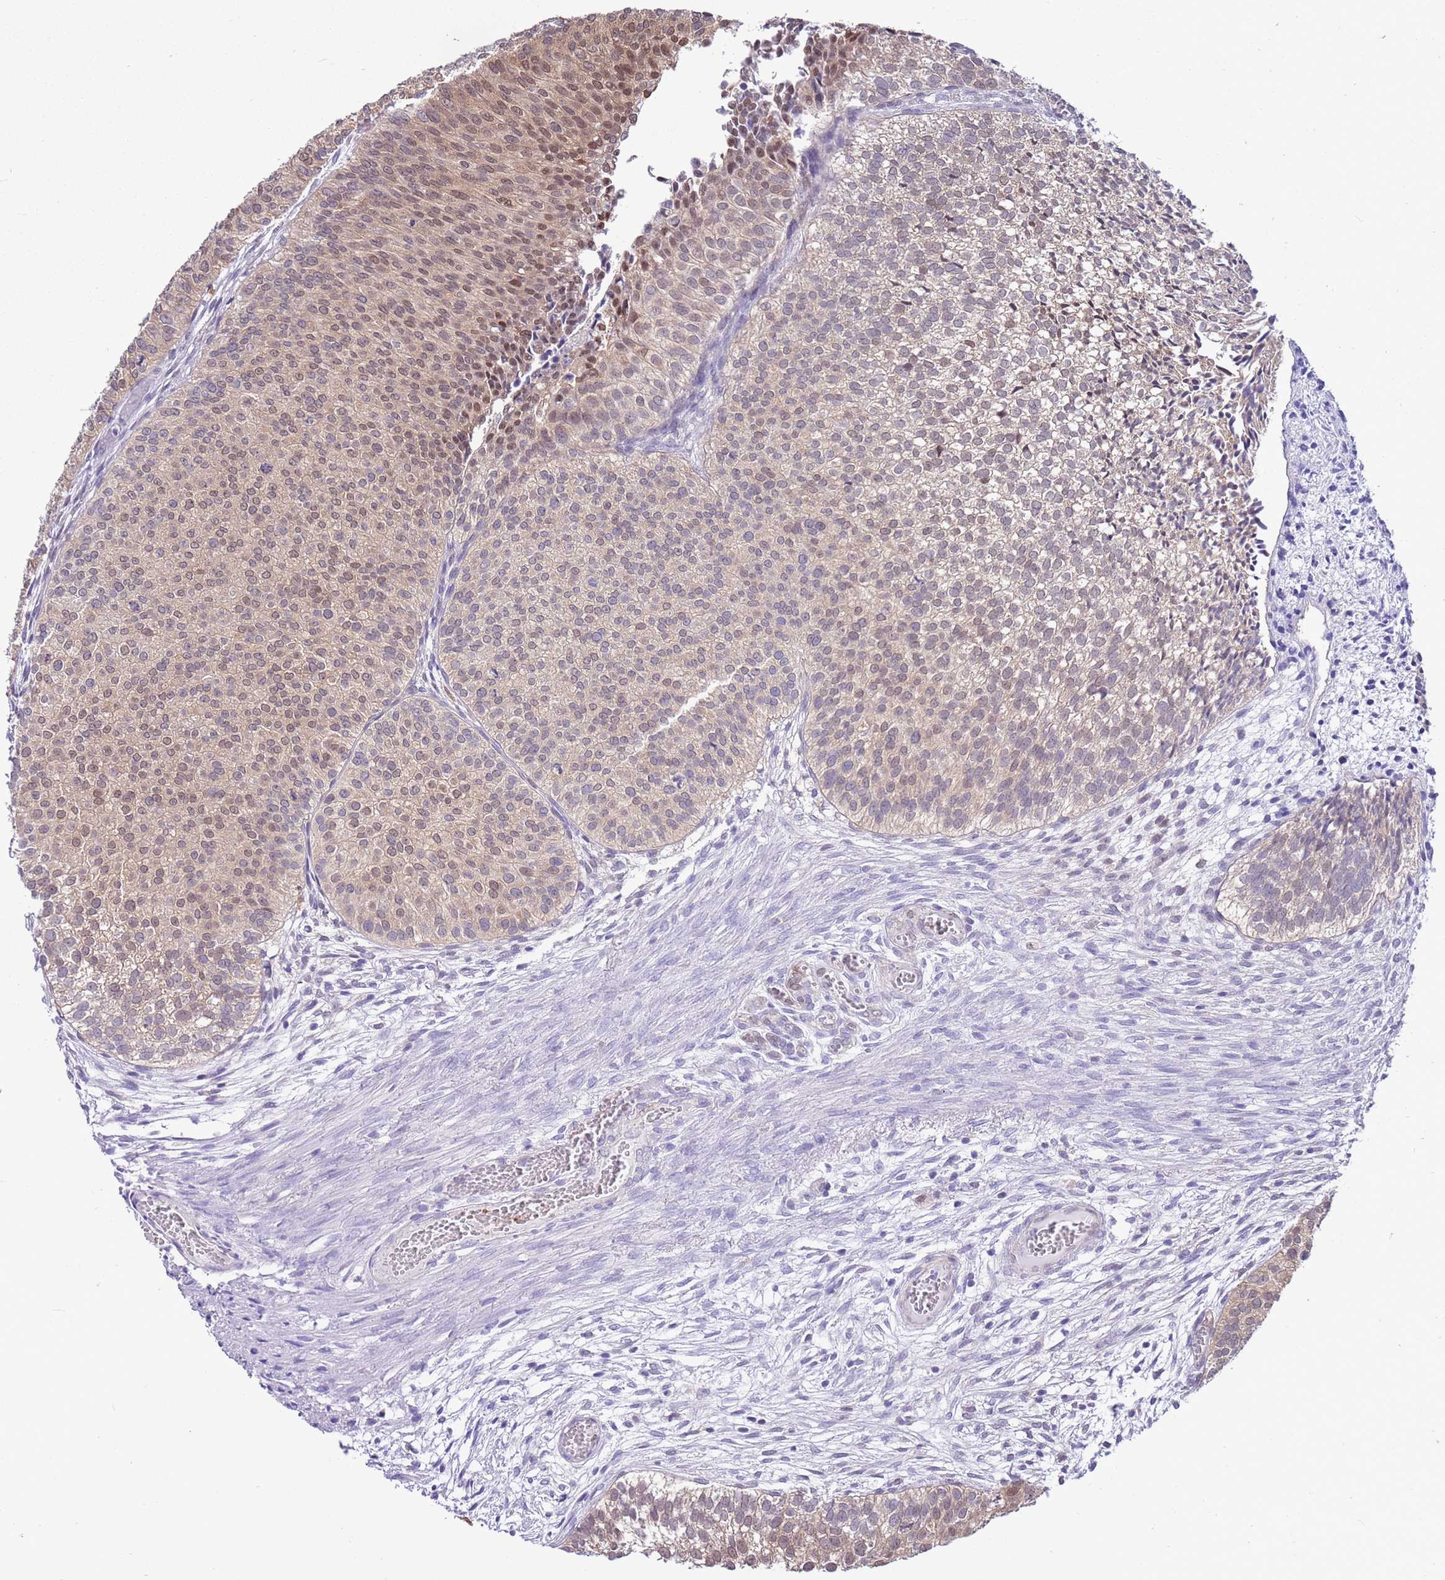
{"staining": {"intensity": "weak", "quantity": ">75%", "location": "cytoplasmic/membranous,nuclear"}, "tissue": "urothelial cancer", "cell_type": "Tumor cells", "image_type": "cancer", "snomed": [{"axis": "morphology", "description": "Urothelial carcinoma, Low grade"}, {"axis": "topography", "description": "Urinary bladder"}], "caption": "Protein staining of urothelial cancer tissue displays weak cytoplasmic/membranous and nuclear expression in about >75% of tumor cells.", "gene": "DDI2", "patient": {"sex": "male", "age": 84}}